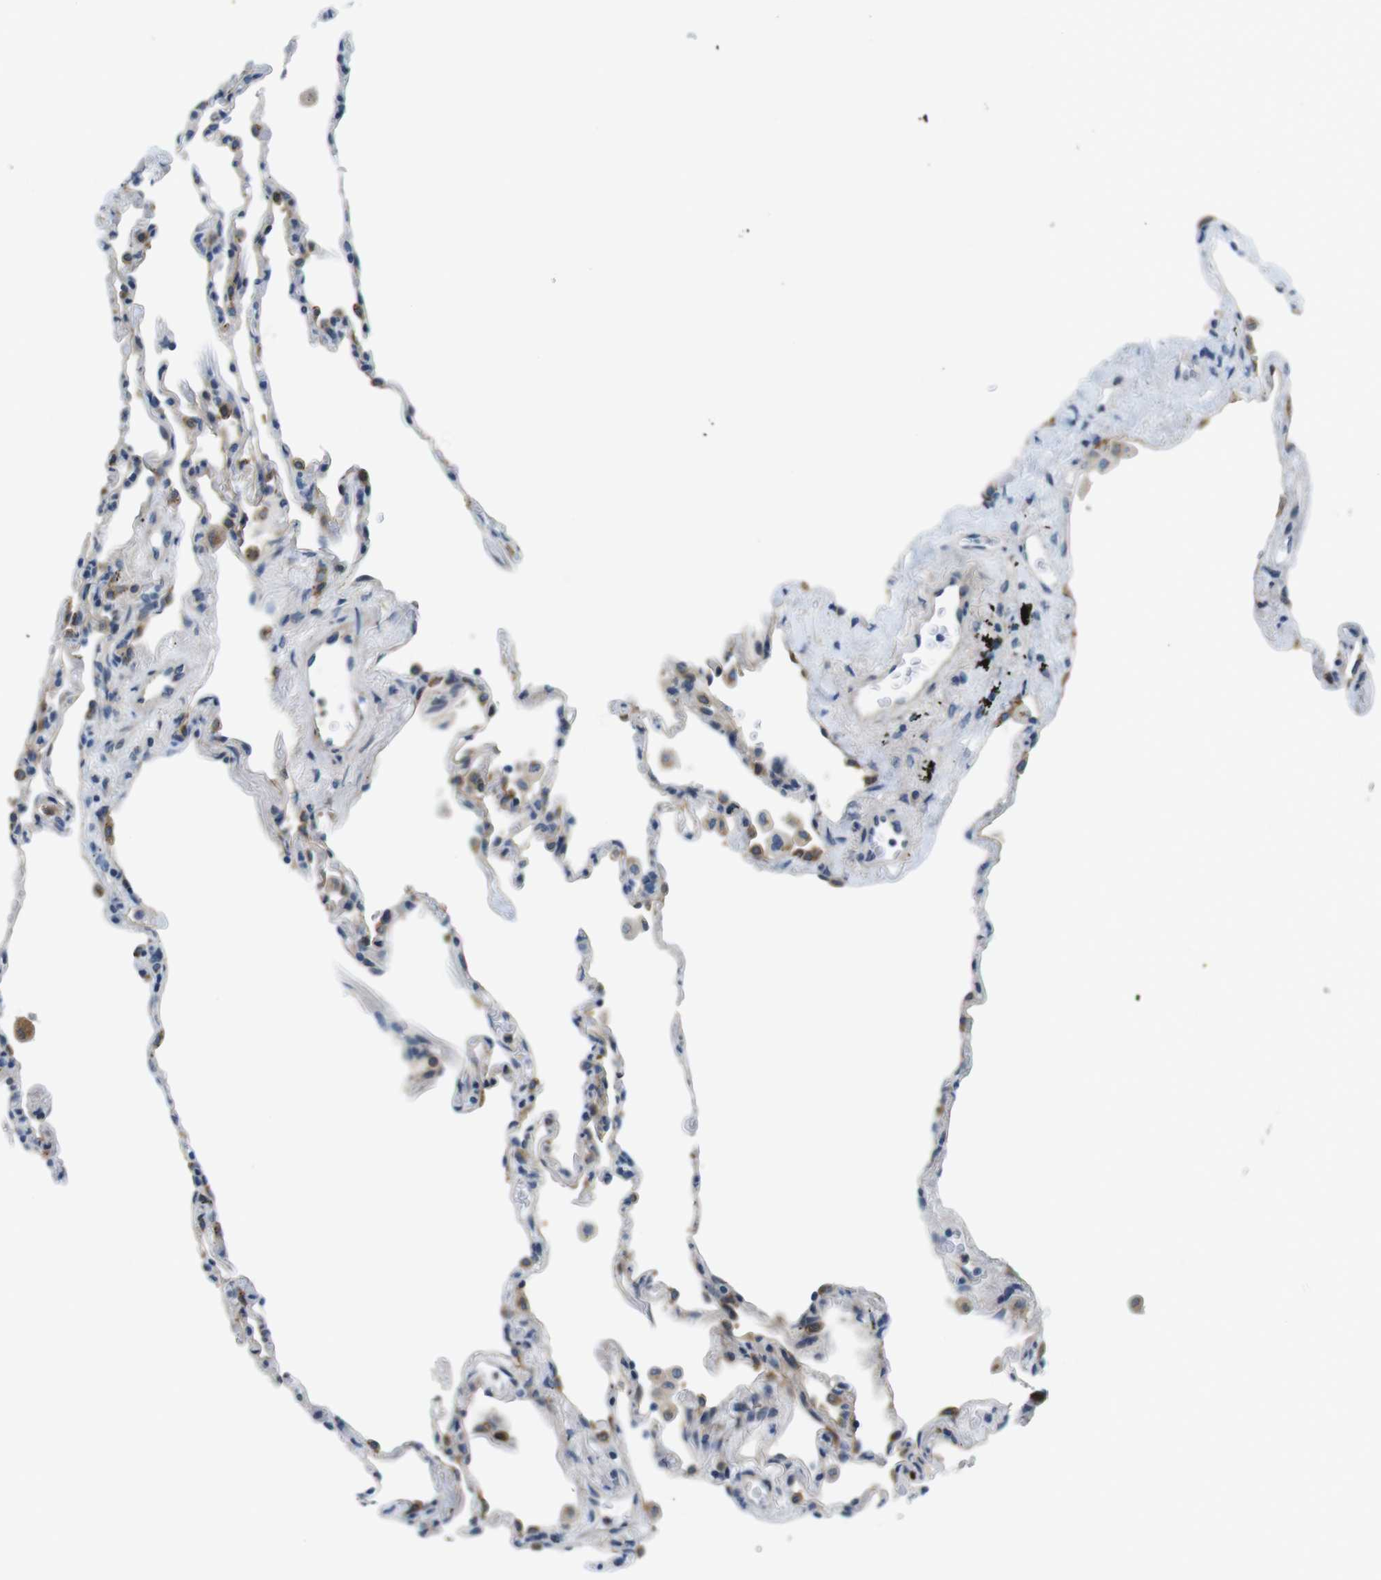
{"staining": {"intensity": "moderate", "quantity": "25%-75%", "location": "cytoplasmic/membranous"}, "tissue": "lung", "cell_type": "Alveolar cells", "image_type": "normal", "snomed": [{"axis": "morphology", "description": "Normal tissue, NOS"}, {"axis": "topography", "description": "Lung"}], "caption": "Brown immunohistochemical staining in normal lung exhibits moderate cytoplasmic/membranous staining in about 25%-75% of alveolar cells. (DAB (3,3'-diaminobenzidine) IHC with brightfield microscopy, high magnification).", "gene": "ZDHHC3", "patient": {"sex": "male", "age": 59}}